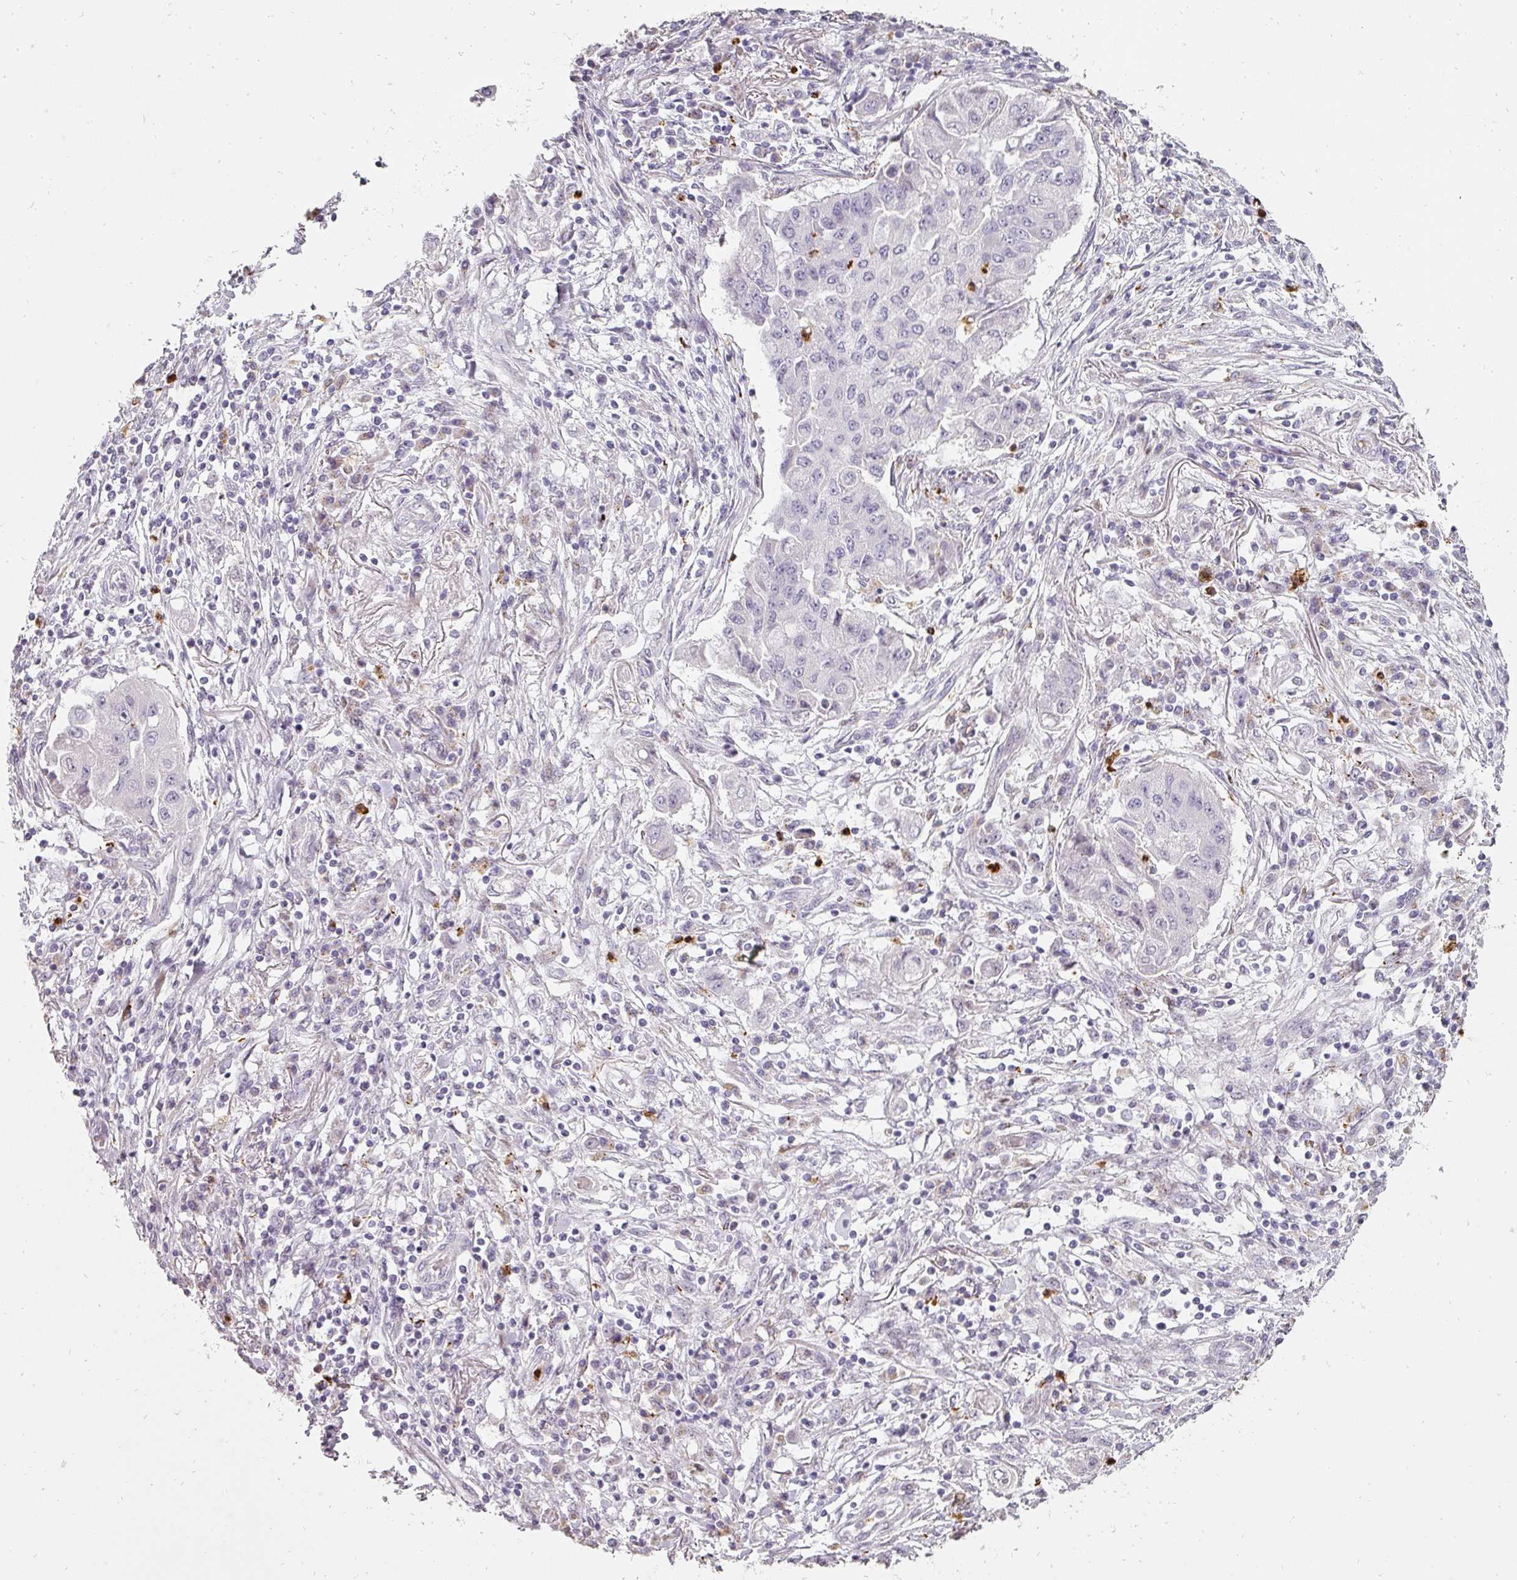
{"staining": {"intensity": "negative", "quantity": "none", "location": "none"}, "tissue": "lung cancer", "cell_type": "Tumor cells", "image_type": "cancer", "snomed": [{"axis": "morphology", "description": "Squamous cell carcinoma, NOS"}, {"axis": "topography", "description": "Lung"}], "caption": "Immunohistochemical staining of lung cancer reveals no significant positivity in tumor cells. The staining is performed using DAB brown chromogen with nuclei counter-stained in using hematoxylin.", "gene": "BIK", "patient": {"sex": "male", "age": 74}}